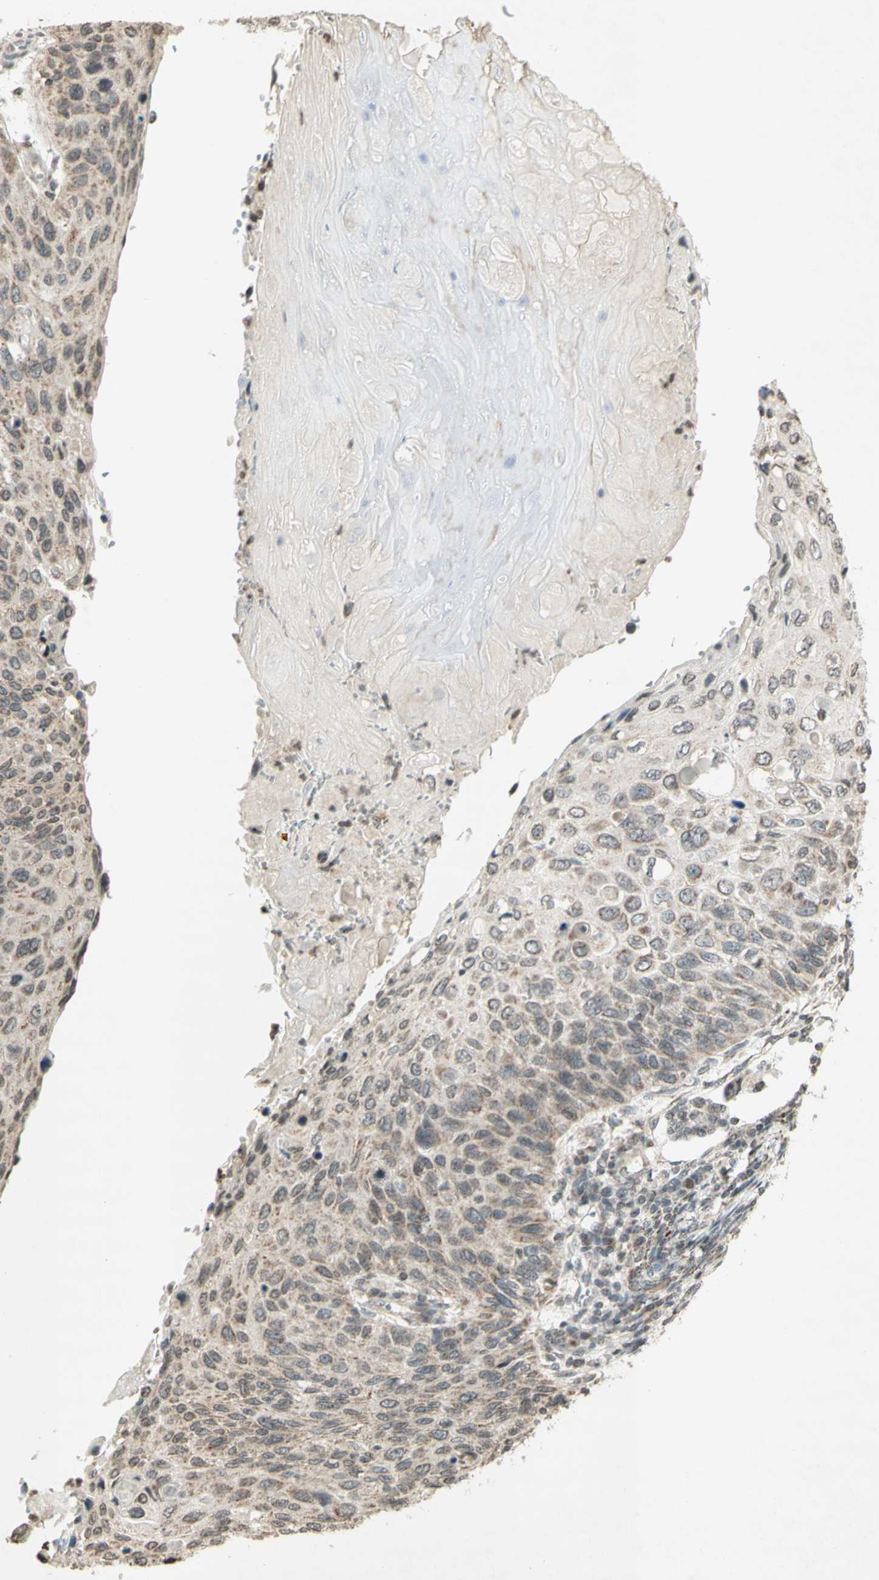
{"staining": {"intensity": "moderate", "quantity": "25%-75%", "location": "cytoplasmic/membranous"}, "tissue": "cervical cancer", "cell_type": "Tumor cells", "image_type": "cancer", "snomed": [{"axis": "morphology", "description": "Squamous cell carcinoma, NOS"}, {"axis": "topography", "description": "Cervix"}], "caption": "About 25%-75% of tumor cells in human cervical cancer (squamous cell carcinoma) demonstrate moderate cytoplasmic/membranous protein expression as visualized by brown immunohistochemical staining.", "gene": "CCNI", "patient": {"sex": "female", "age": 70}}